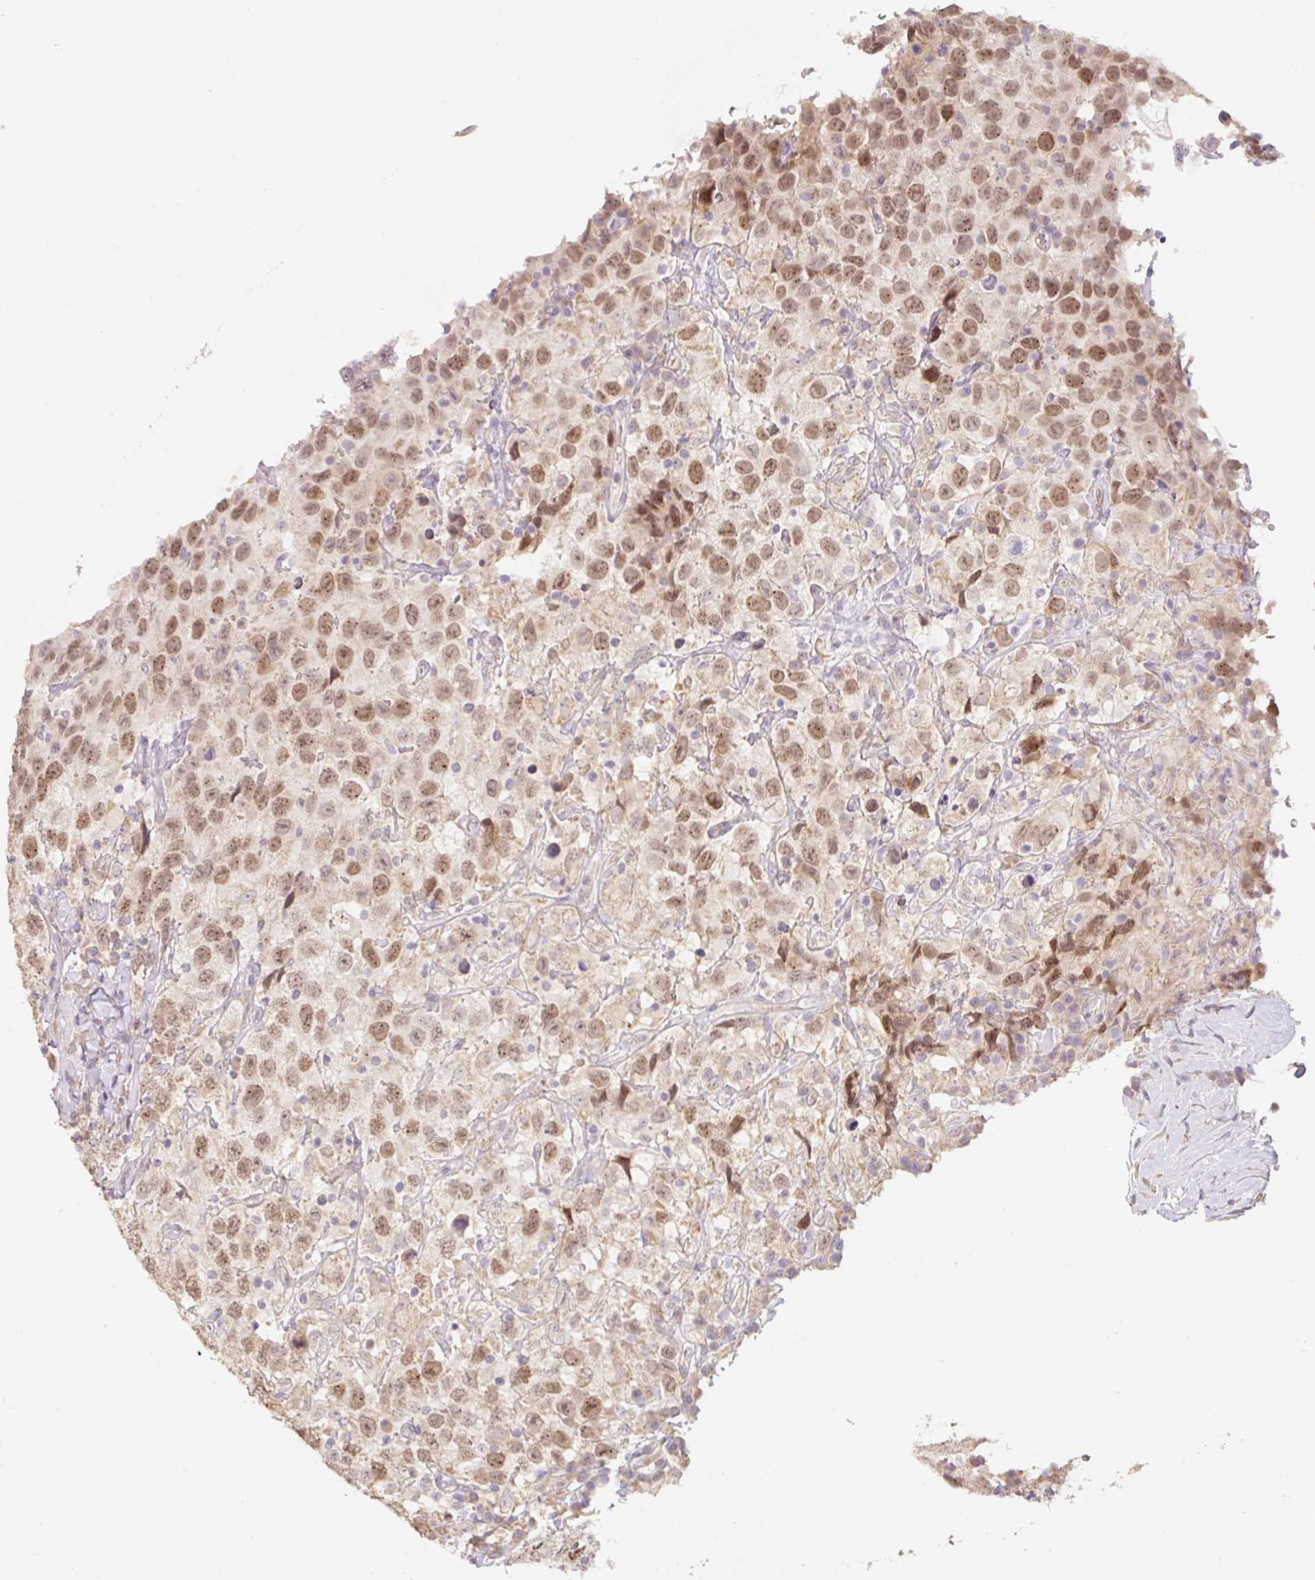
{"staining": {"intensity": "moderate", "quantity": ">75%", "location": "nuclear"}, "tissue": "testis cancer", "cell_type": "Tumor cells", "image_type": "cancer", "snomed": [{"axis": "morphology", "description": "Seminoma, NOS"}, {"axis": "topography", "description": "Testis"}], "caption": "The micrograph shows staining of testis cancer, revealing moderate nuclear protein positivity (brown color) within tumor cells.", "gene": "MIA2", "patient": {"sex": "male", "age": 41}}